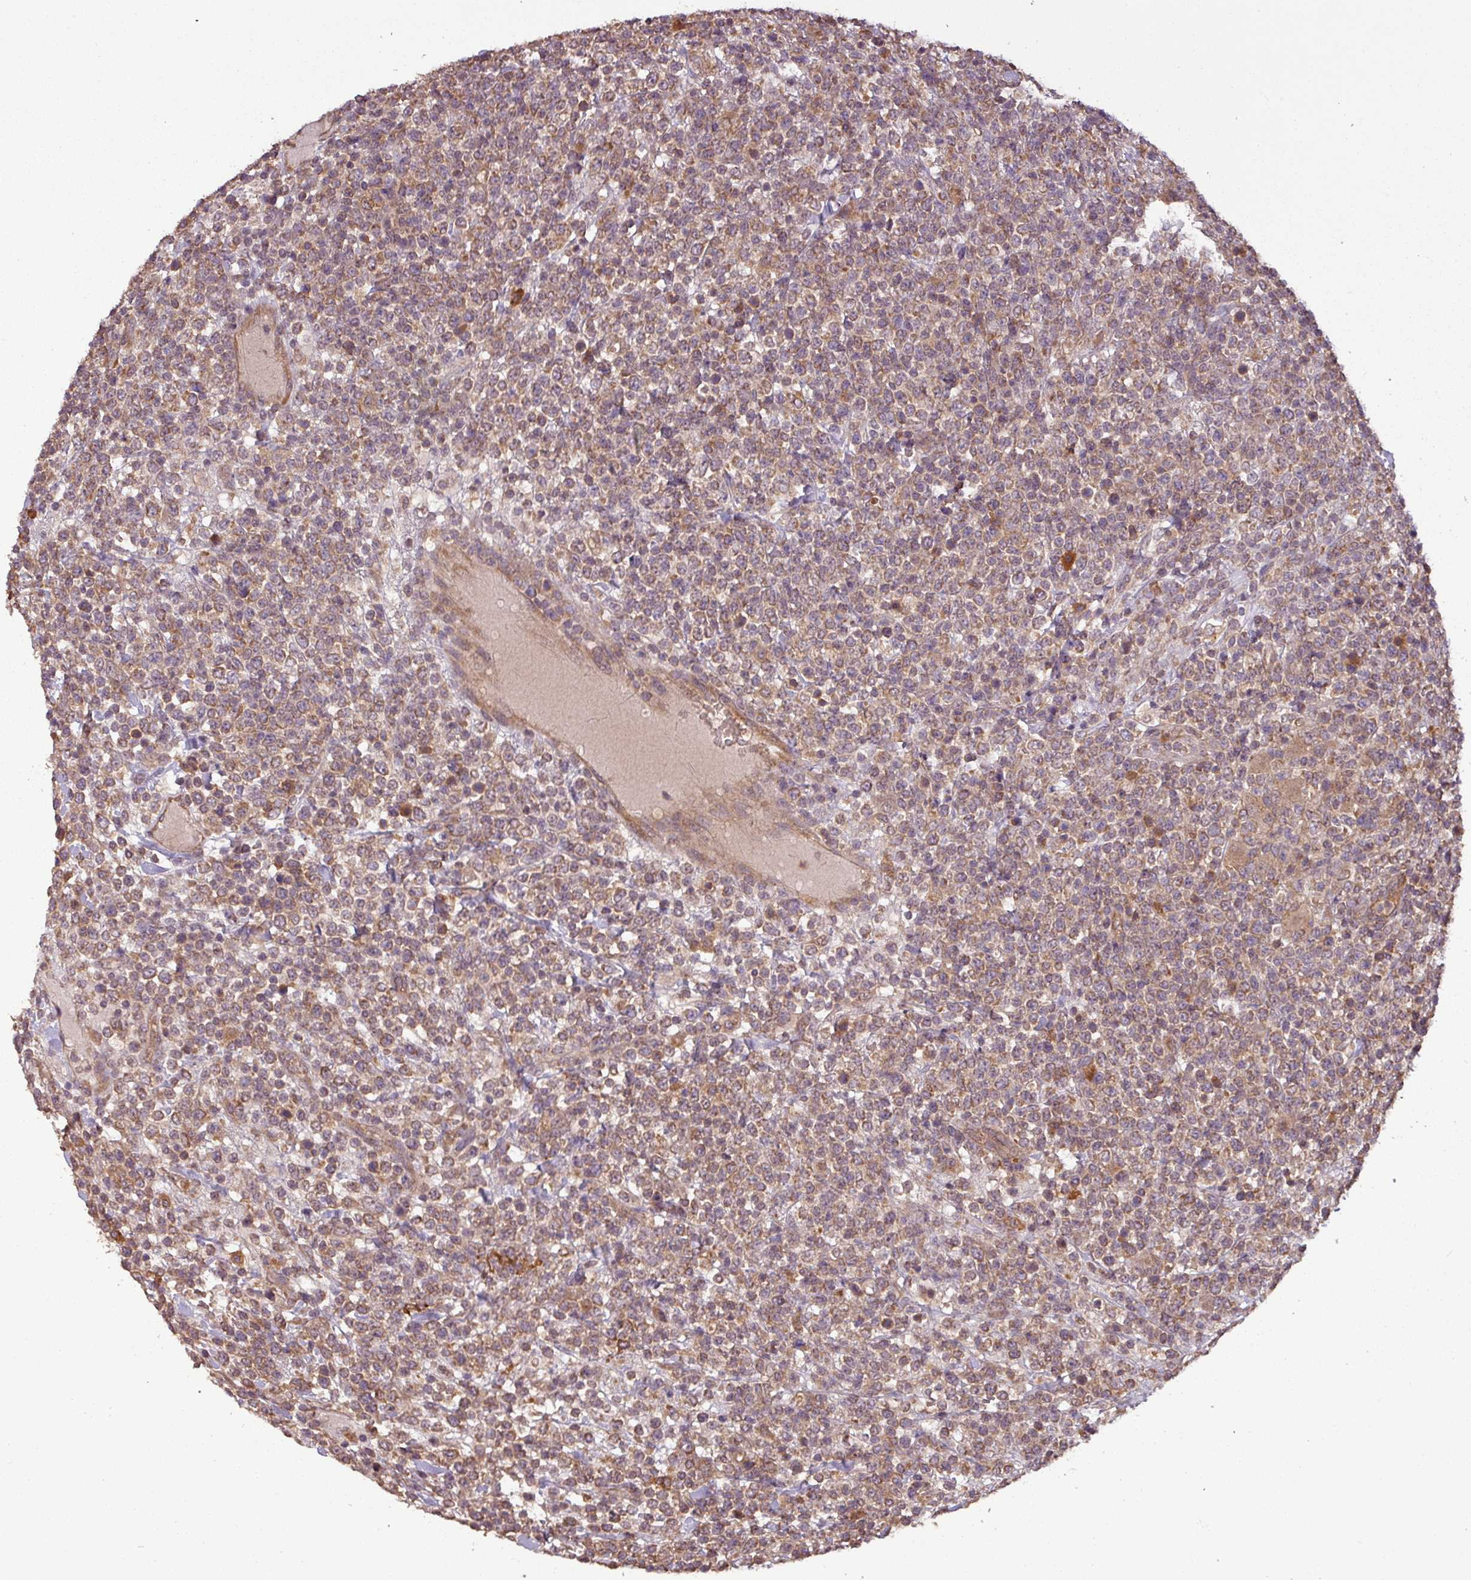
{"staining": {"intensity": "weak", "quantity": ">75%", "location": "cytoplasmic/membranous"}, "tissue": "lymphoma", "cell_type": "Tumor cells", "image_type": "cancer", "snomed": [{"axis": "morphology", "description": "Malignant lymphoma, non-Hodgkin's type, High grade"}, {"axis": "topography", "description": "Colon"}], "caption": "Immunohistochemical staining of human malignant lymphoma, non-Hodgkin's type (high-grade) demonstrates weak cytoplasmic/membranous protein expression in about >75% of tumor cells.", "gene": "NT5C3A", "patient": {"sex": "female", "age": 53}}